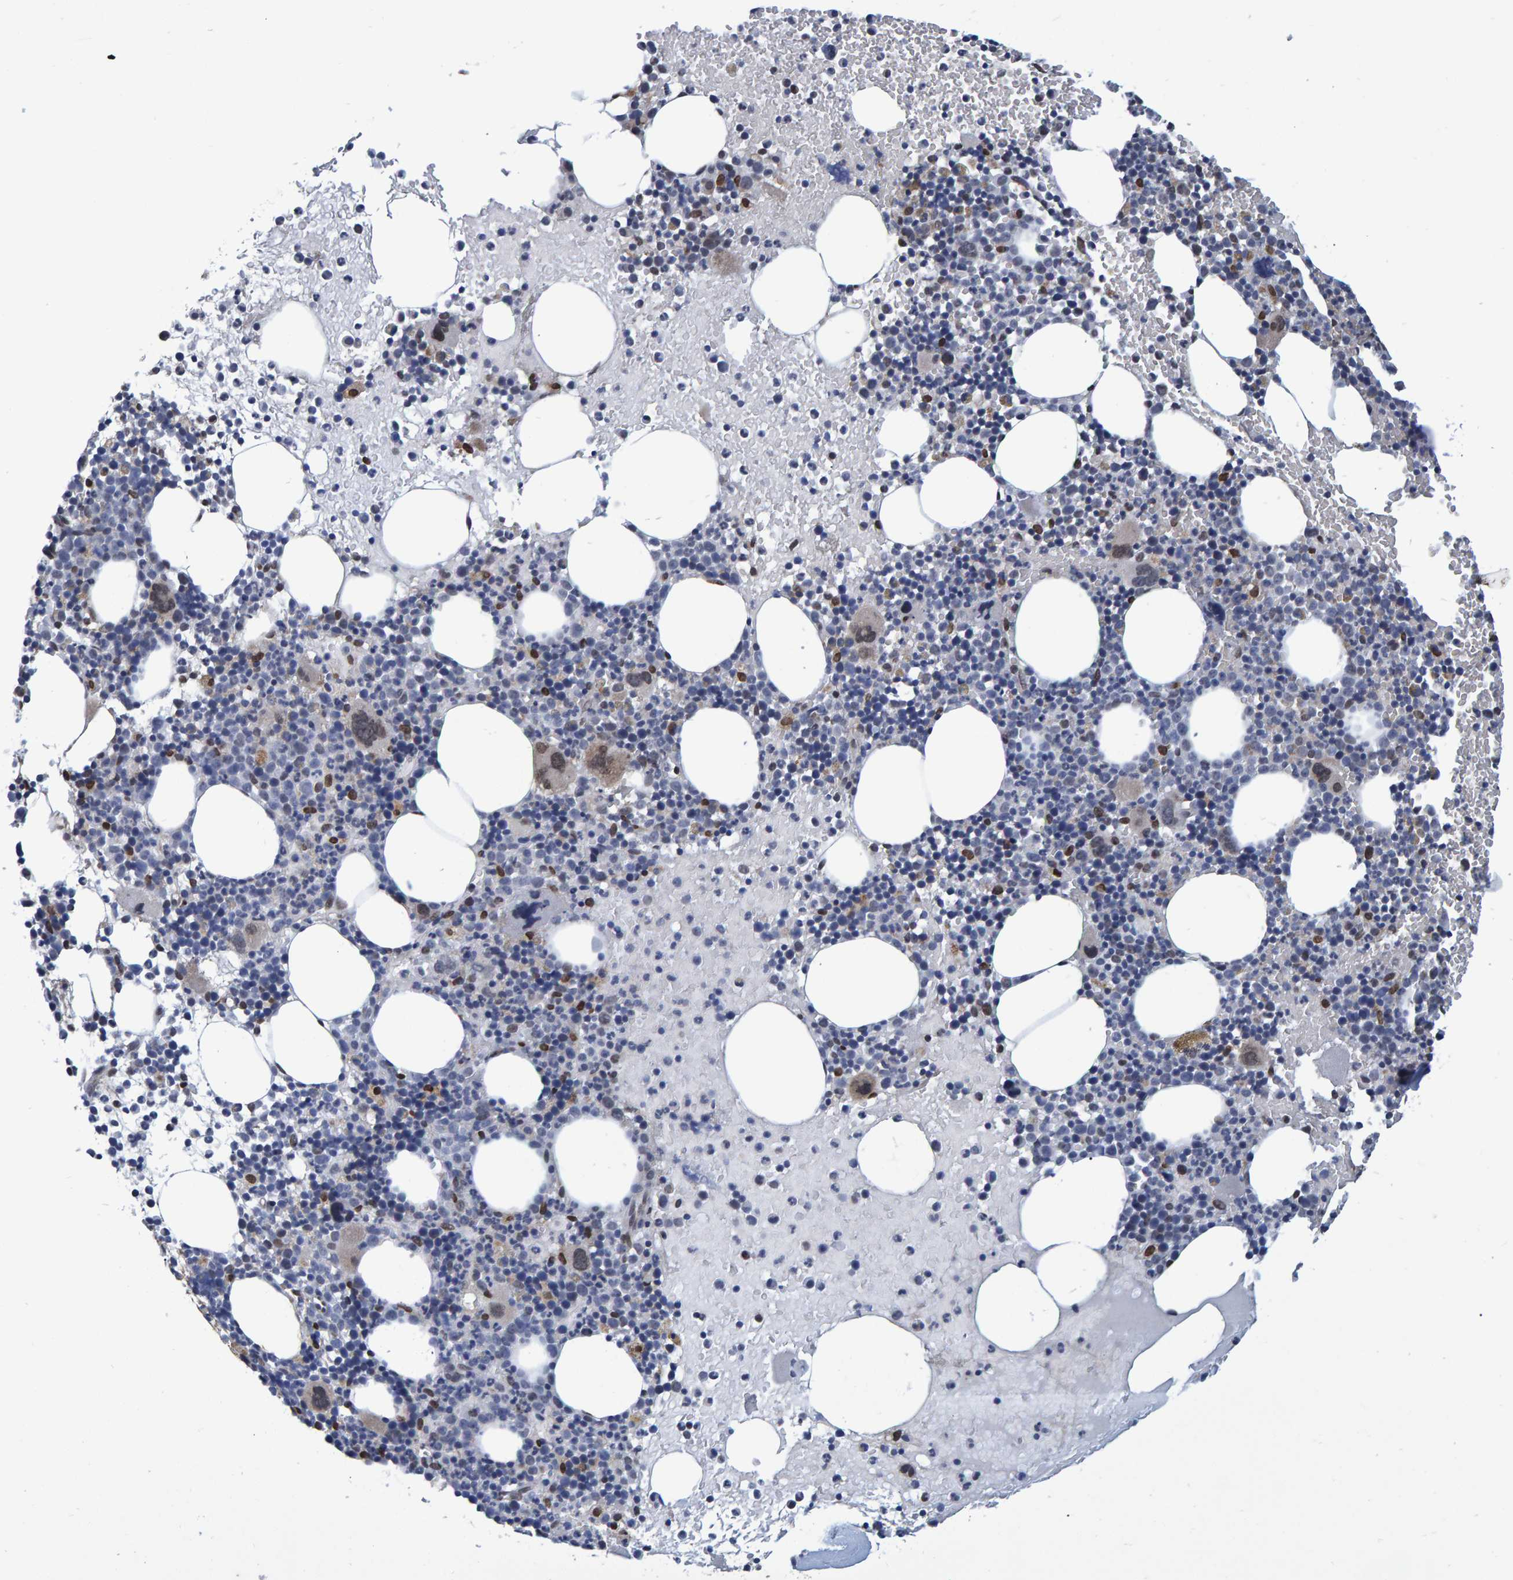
{"staining": {"intensity": "moderate", "quantity": "<25%", "location": "nuclear"}, "tissue": "bone marrow", "cell_type": "Hematopoietic cells", "image_type": "normal", "snomed": [{"axis": "morphology", "description": "Normal tissue, NOS"}, {"axis": "morphology", "description": "Inflammation, NOS"}, {"axis": "topography", "description": "Bone marrow"}], "caption": "Immunohistochemical staining of normal human bone marrow exhibits low levels of moderate nuclear staining in about <25% of hematopoietic cells.", "gene": "QKI", "patient": {"sex": "male", "age": 78}}